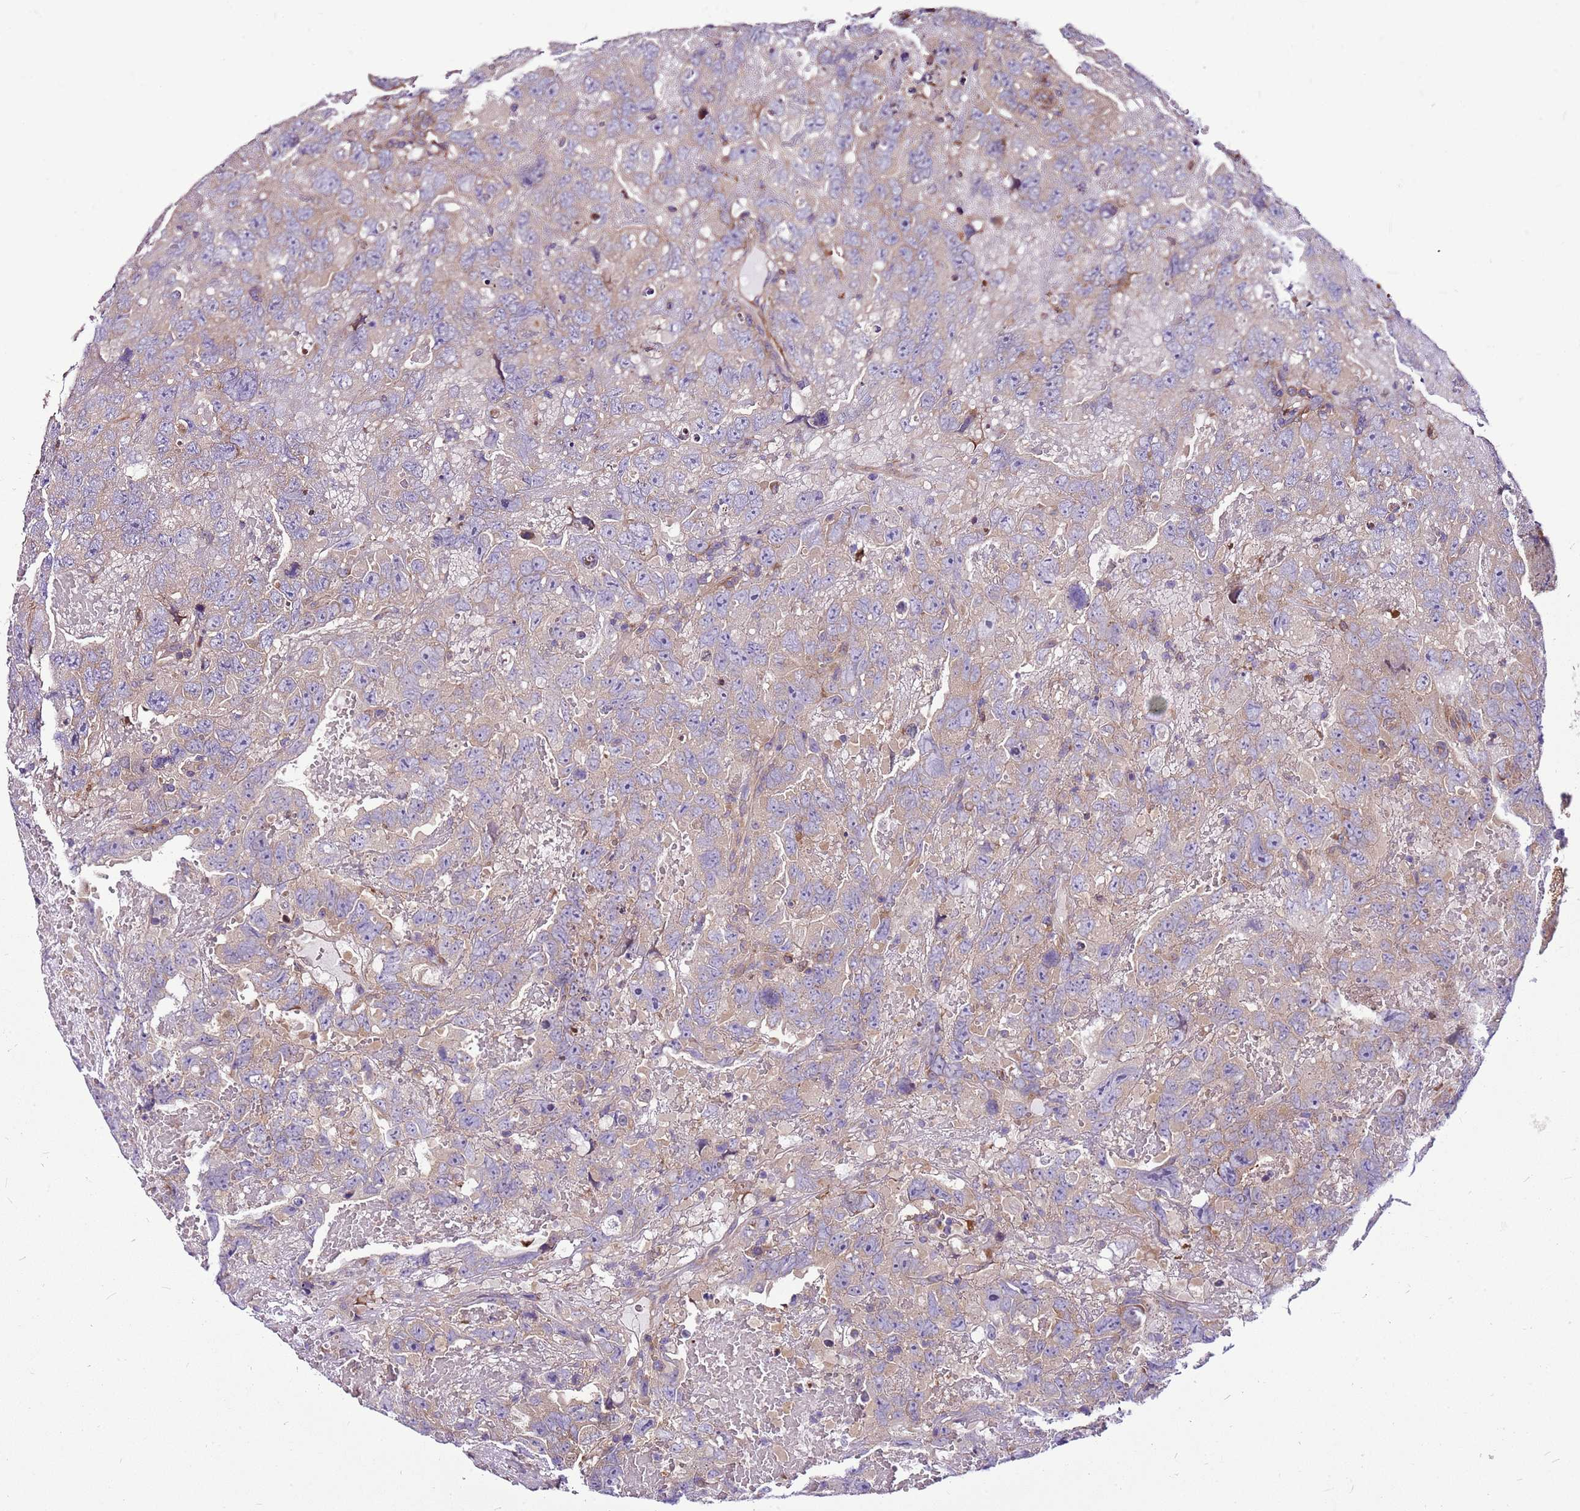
{"staining": {"intensity": "weak", "quantity": "<25%", "location": "cytoplasmic/membranous"}, "tissue": "testis cancer", "cell_type": "Tumor cells", "image_type": "cancer", "snomed": [{"axis": "morphology", "description": "Carcinoma, Embryonal, NOS"}, {"axis": "topography", "description": "Testis"}], "caption": "This photomicrograph is of testis cancer (embryonal carcinoma) stained with immunohistochemistry to label a protein in brown with the nuclei are counter-stained blue. There is no staining in tumor cells.", "gene": "ATXN2L", "patient": {"sex": "male", "age": 45}}